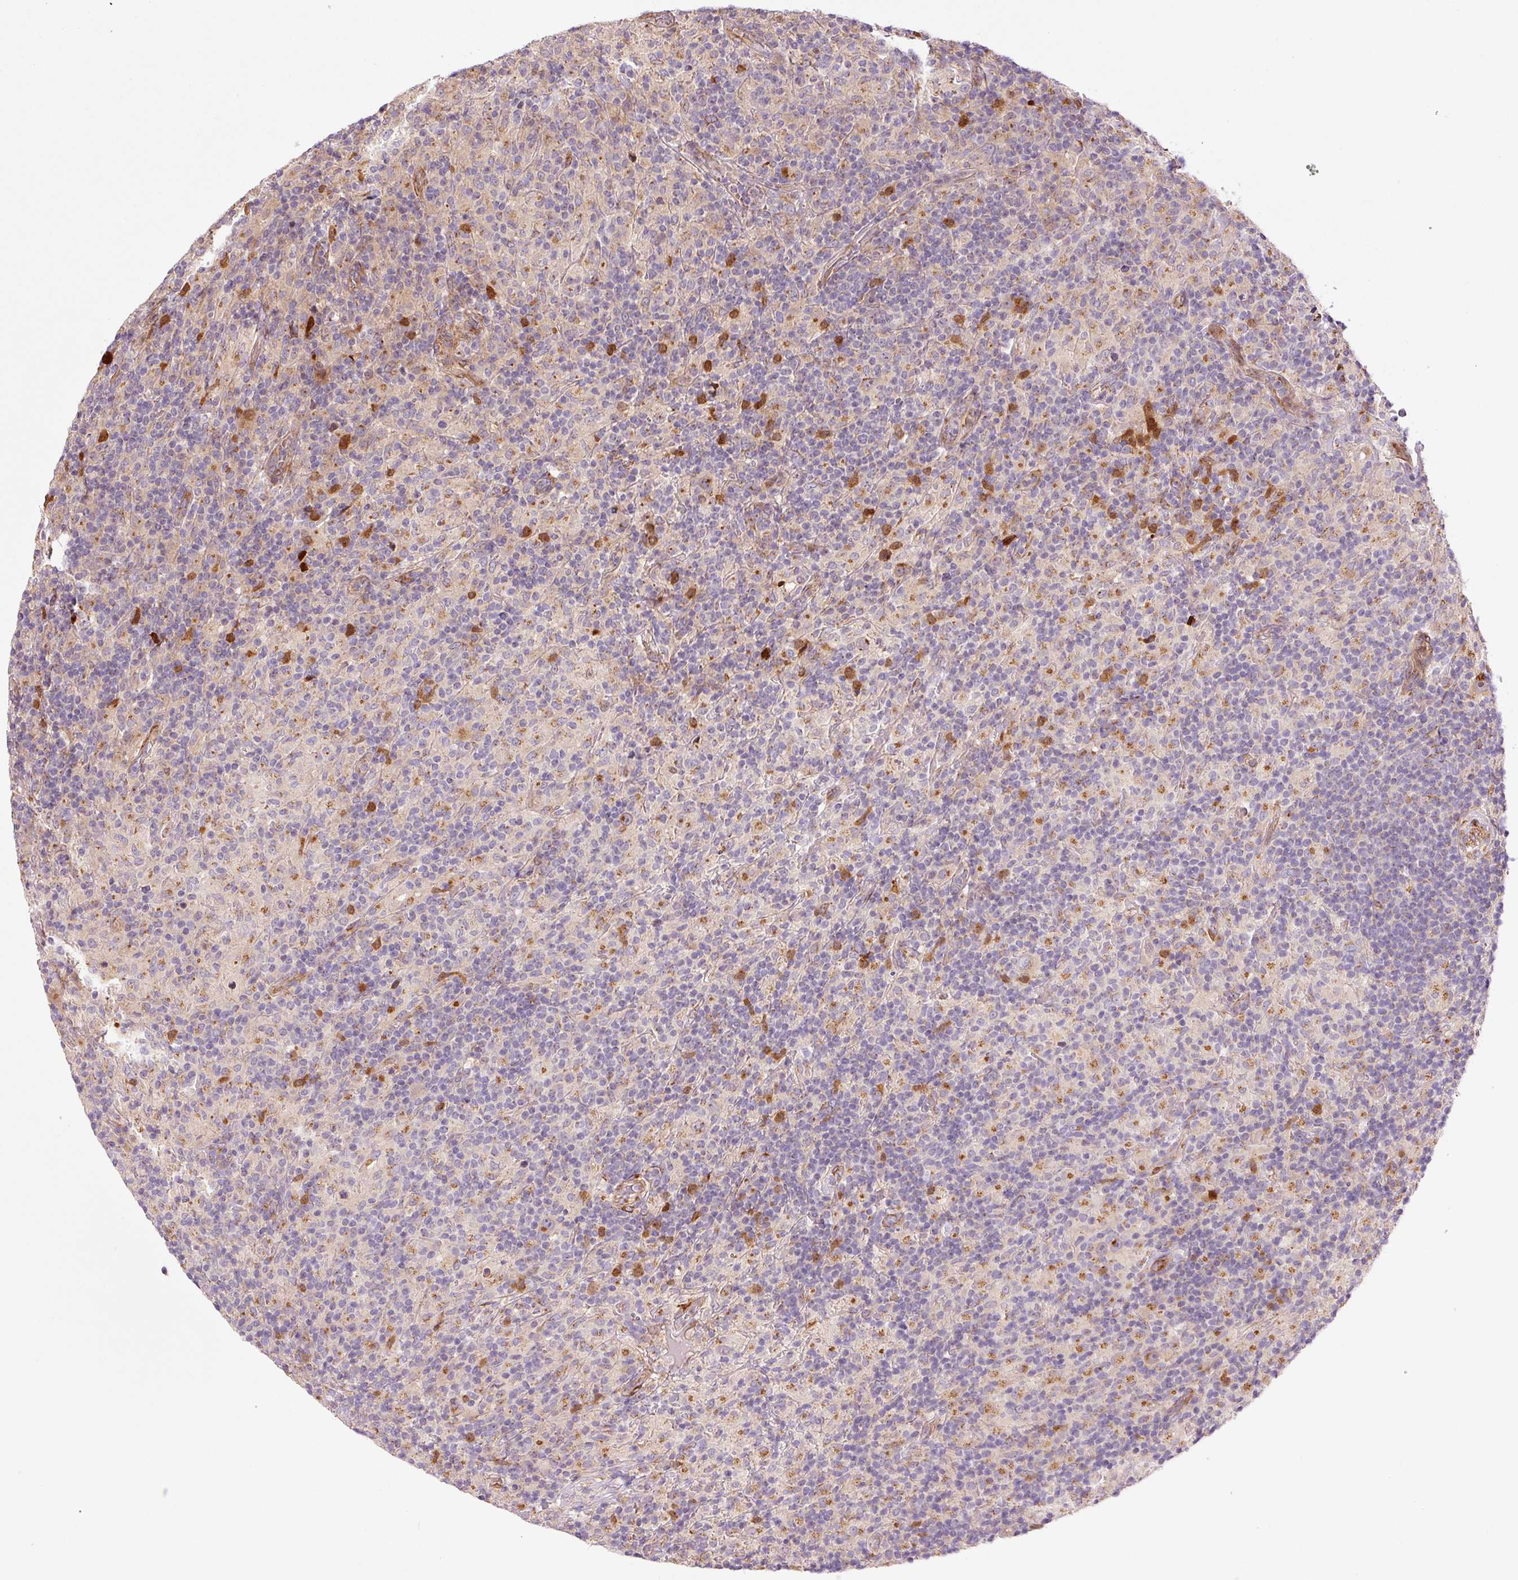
{"staining": {"intensity": "moderate", "quantity": ">75%", "location": "cytoplasmic/membranous"}, "tissue": "lymphoma", "cell_type": "Tumor cells", "image_type": "cancer", "snomed": [{"axis": "morphology", "description": "Hodgkin's disease, NOS"}, {"axis": "topography", "description": "Lymph node"}], "caption": "Protein expression analysis of human lymphoma reveals moderate cytoplasmic/membranous expression in approximately >75% of tumor cells.", "gene": "PPP1R14B", "patient": {"sex": "male", "age": 70}}